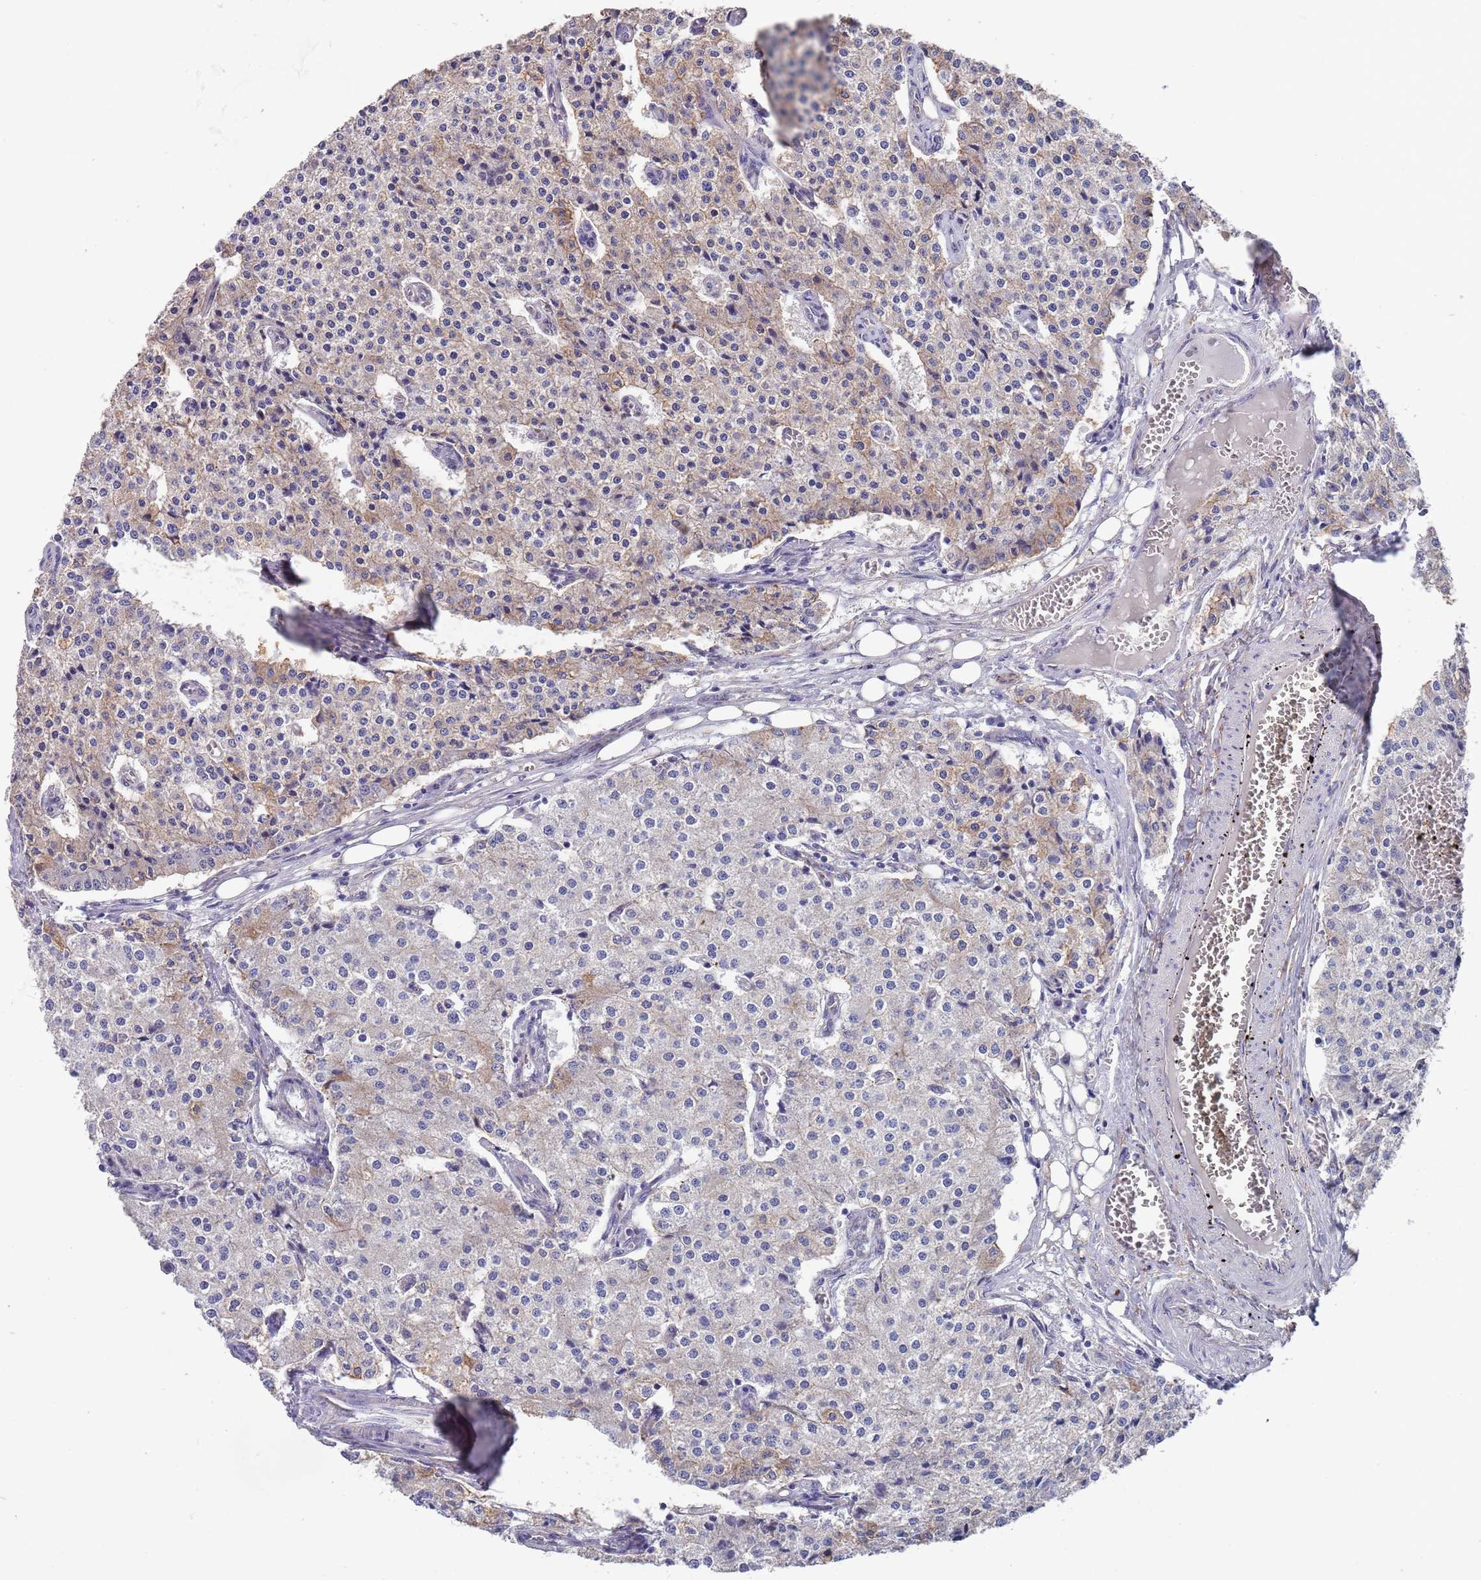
{"staining": {"intensity": "weak", "quantity": "25%-75%", "location": "cytoplasmic/membranous"}, "tissue": "carcinoid", "cell_type": "Tumor cells", "image_type": "cancer", "snomed": [{"axis": "morphology", "description": "Carcinoid, malignant, NOS"}, {"axis": "topography", "description": "Colon"}], "caption": "IHC staining of malignant carcinoid, which demonstrates low levels of weak cytoplasmic/membranous expression in about 25%-75% of tumor cells indicating weak cytoplasmic/membranous protein positivity. The staining was performed using DAB (brown) for protein detection and nuclei were counterstained in hematoxylin (blue).", "gene": "ANK2", "patient": {"sex": "female", "age": 52}}